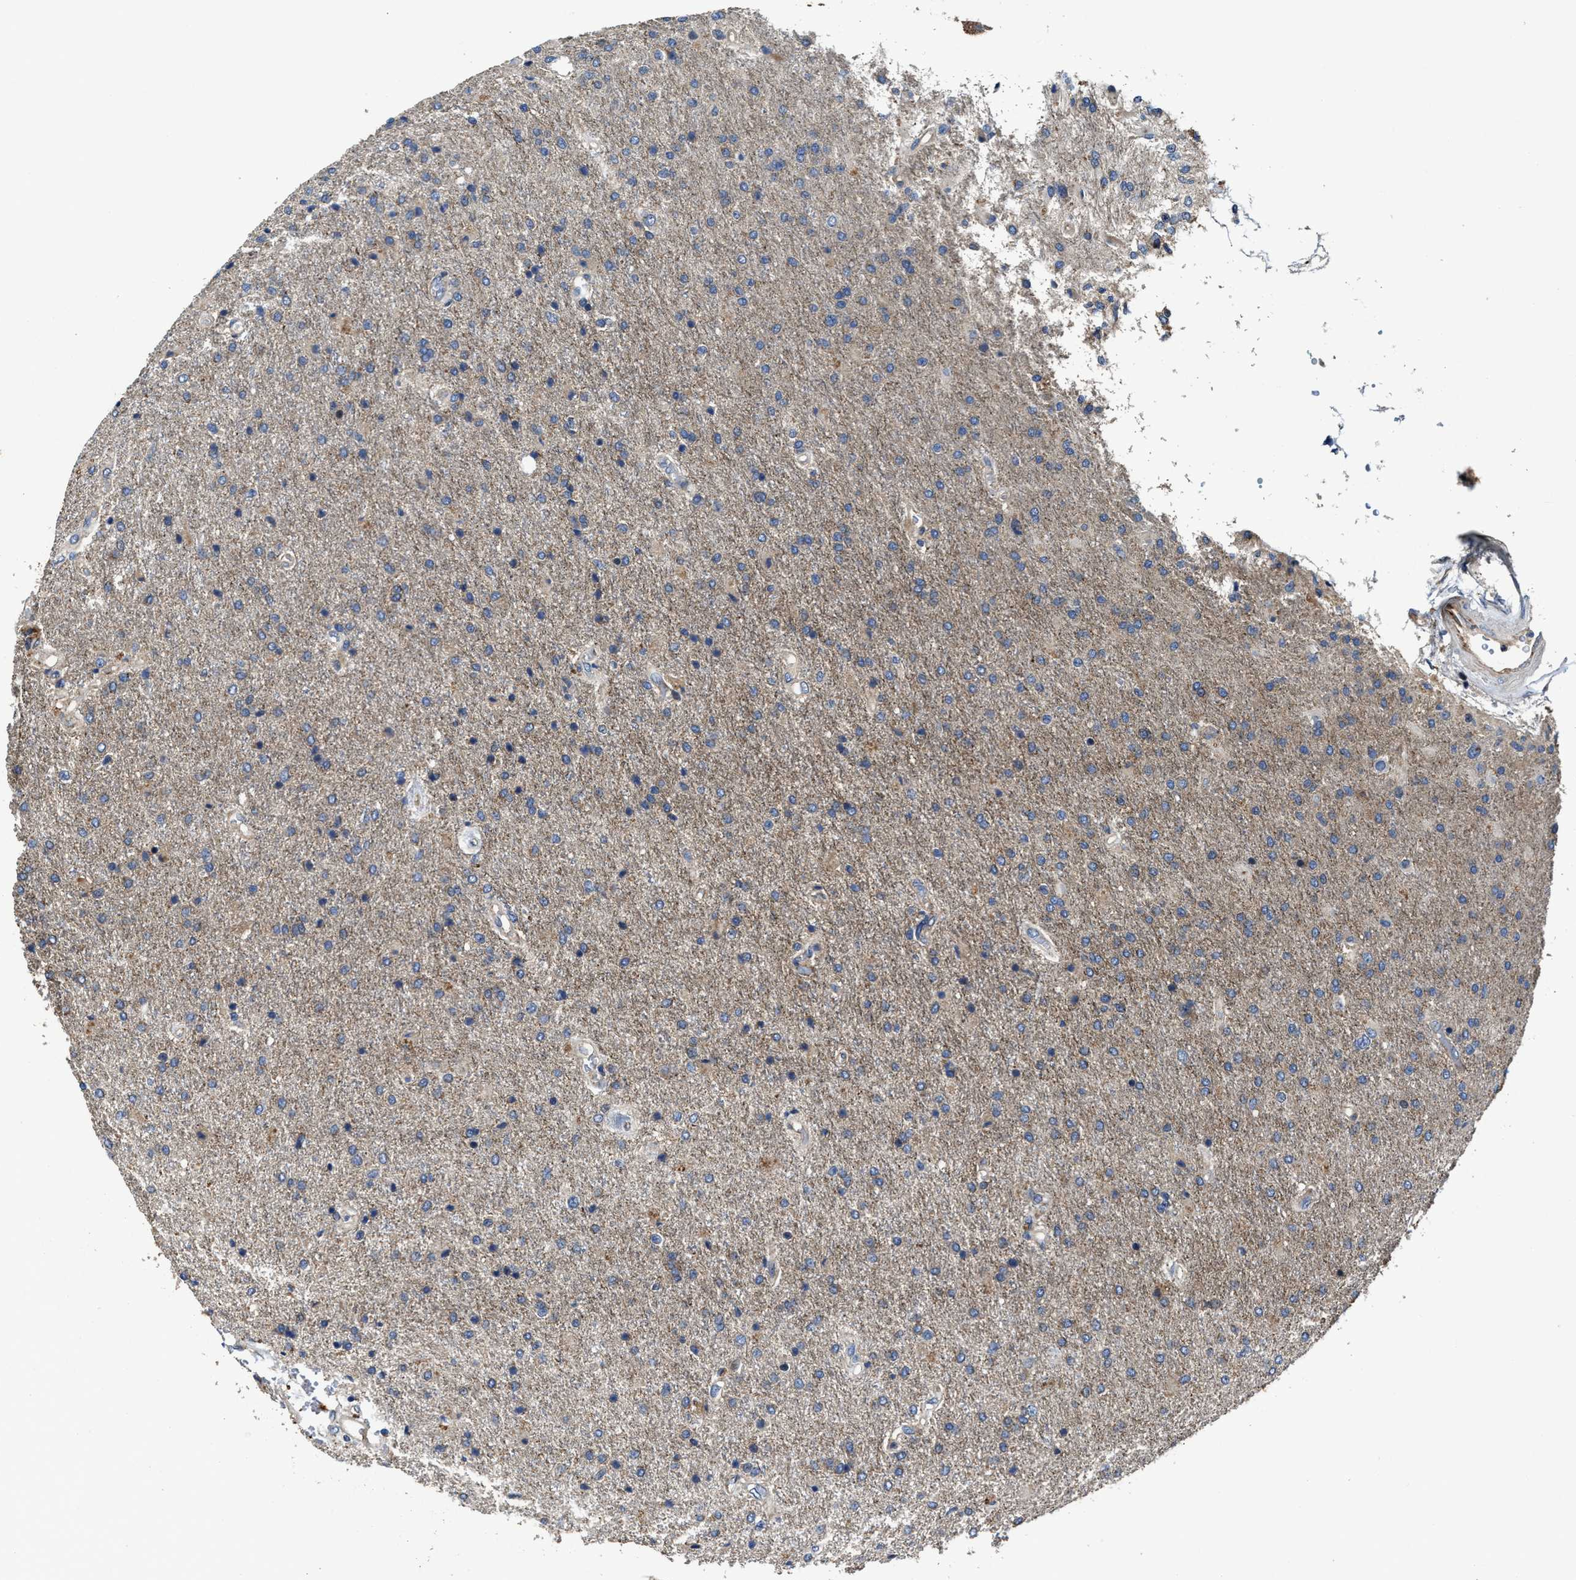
{"staining": {"intensity": "weak", "quantity": "<25%", "location": "cytoplasmic/membranous"}, "tissue": "glioma", "cell_type": "Tumor cells", "image_type": "cancer", "snomed": [{"axis": "morphology", "description": "Glioma, malignant, High grade"}, {"axis": "topography", "description": "Brain"}], "caption": "Protein analysis of glioma displays no significant staining in tumor cells. (IHC, brightfield microscopy, high magnification).", "gene": "PTAR1", "patient": {"sex": "male", "age": 72}}